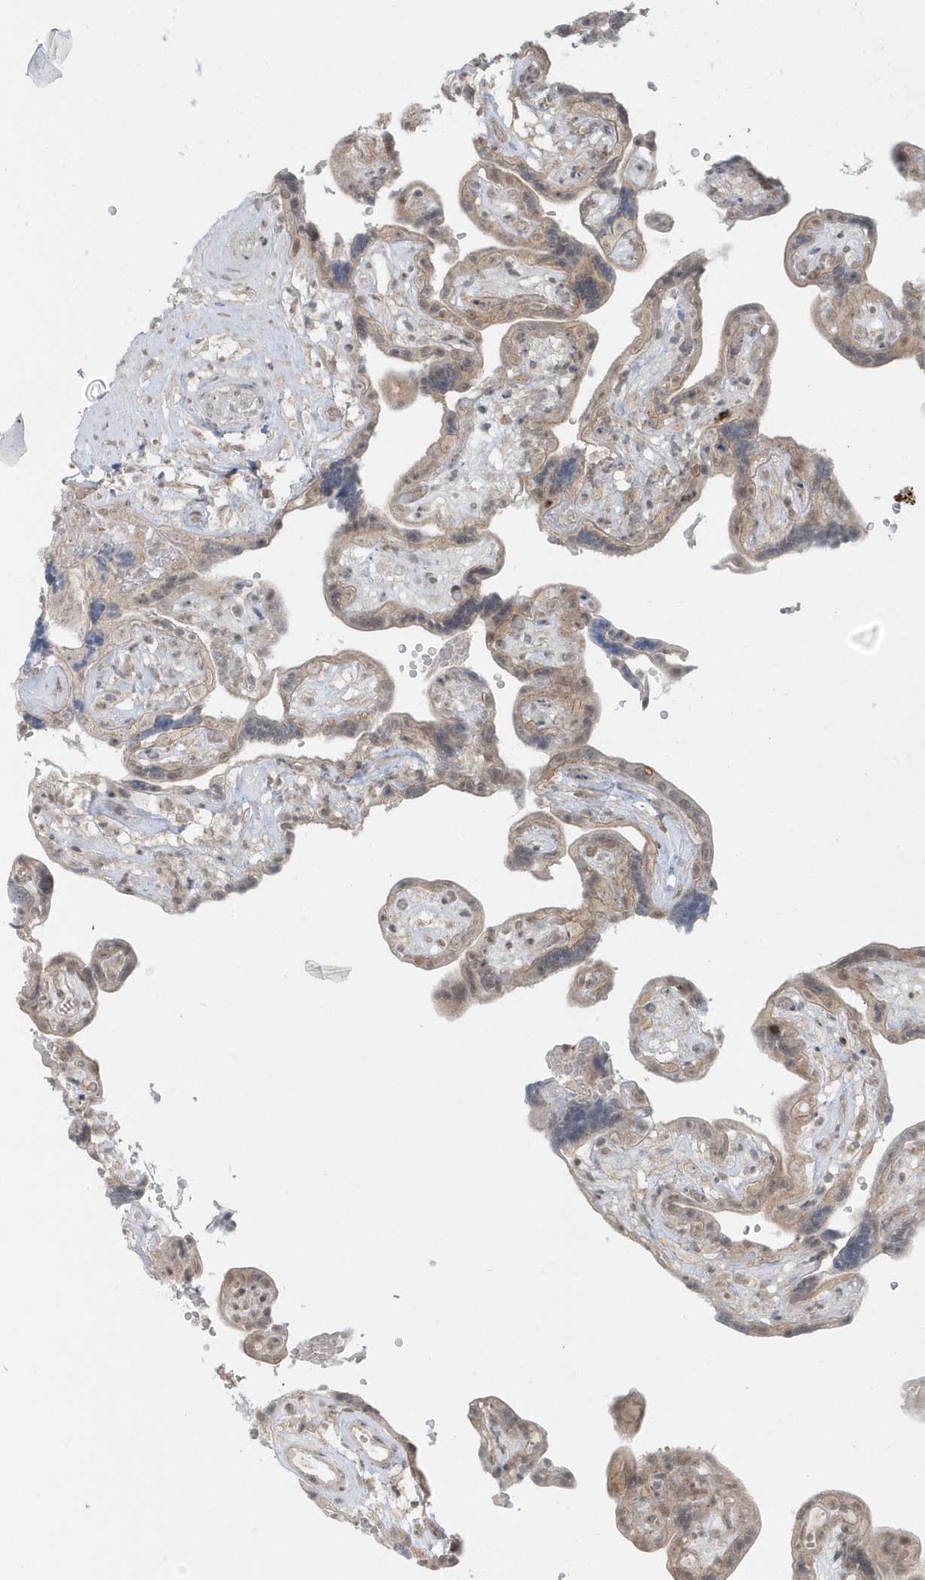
{"staining": {"intensity": "moderate", "quantity": "<25%", "location": "cytoplasmic/membranous"}, "tissue": "placenta", "cell_type": "Decidual cells", "image_type": "normal", "snomed": [{"axis": "morphology", "description": "Normal tissue, NOS"}, {"axis": "topography", "description": "Placenta"}], "caption": "Protein expression by IHC demonstrates moderate cytoplasmic/membranous expression in approximately <25% of decidual cells in unremarkable placenta.", "gene": "PARD3B", "patient": {"sex": "female", "age": 30}}